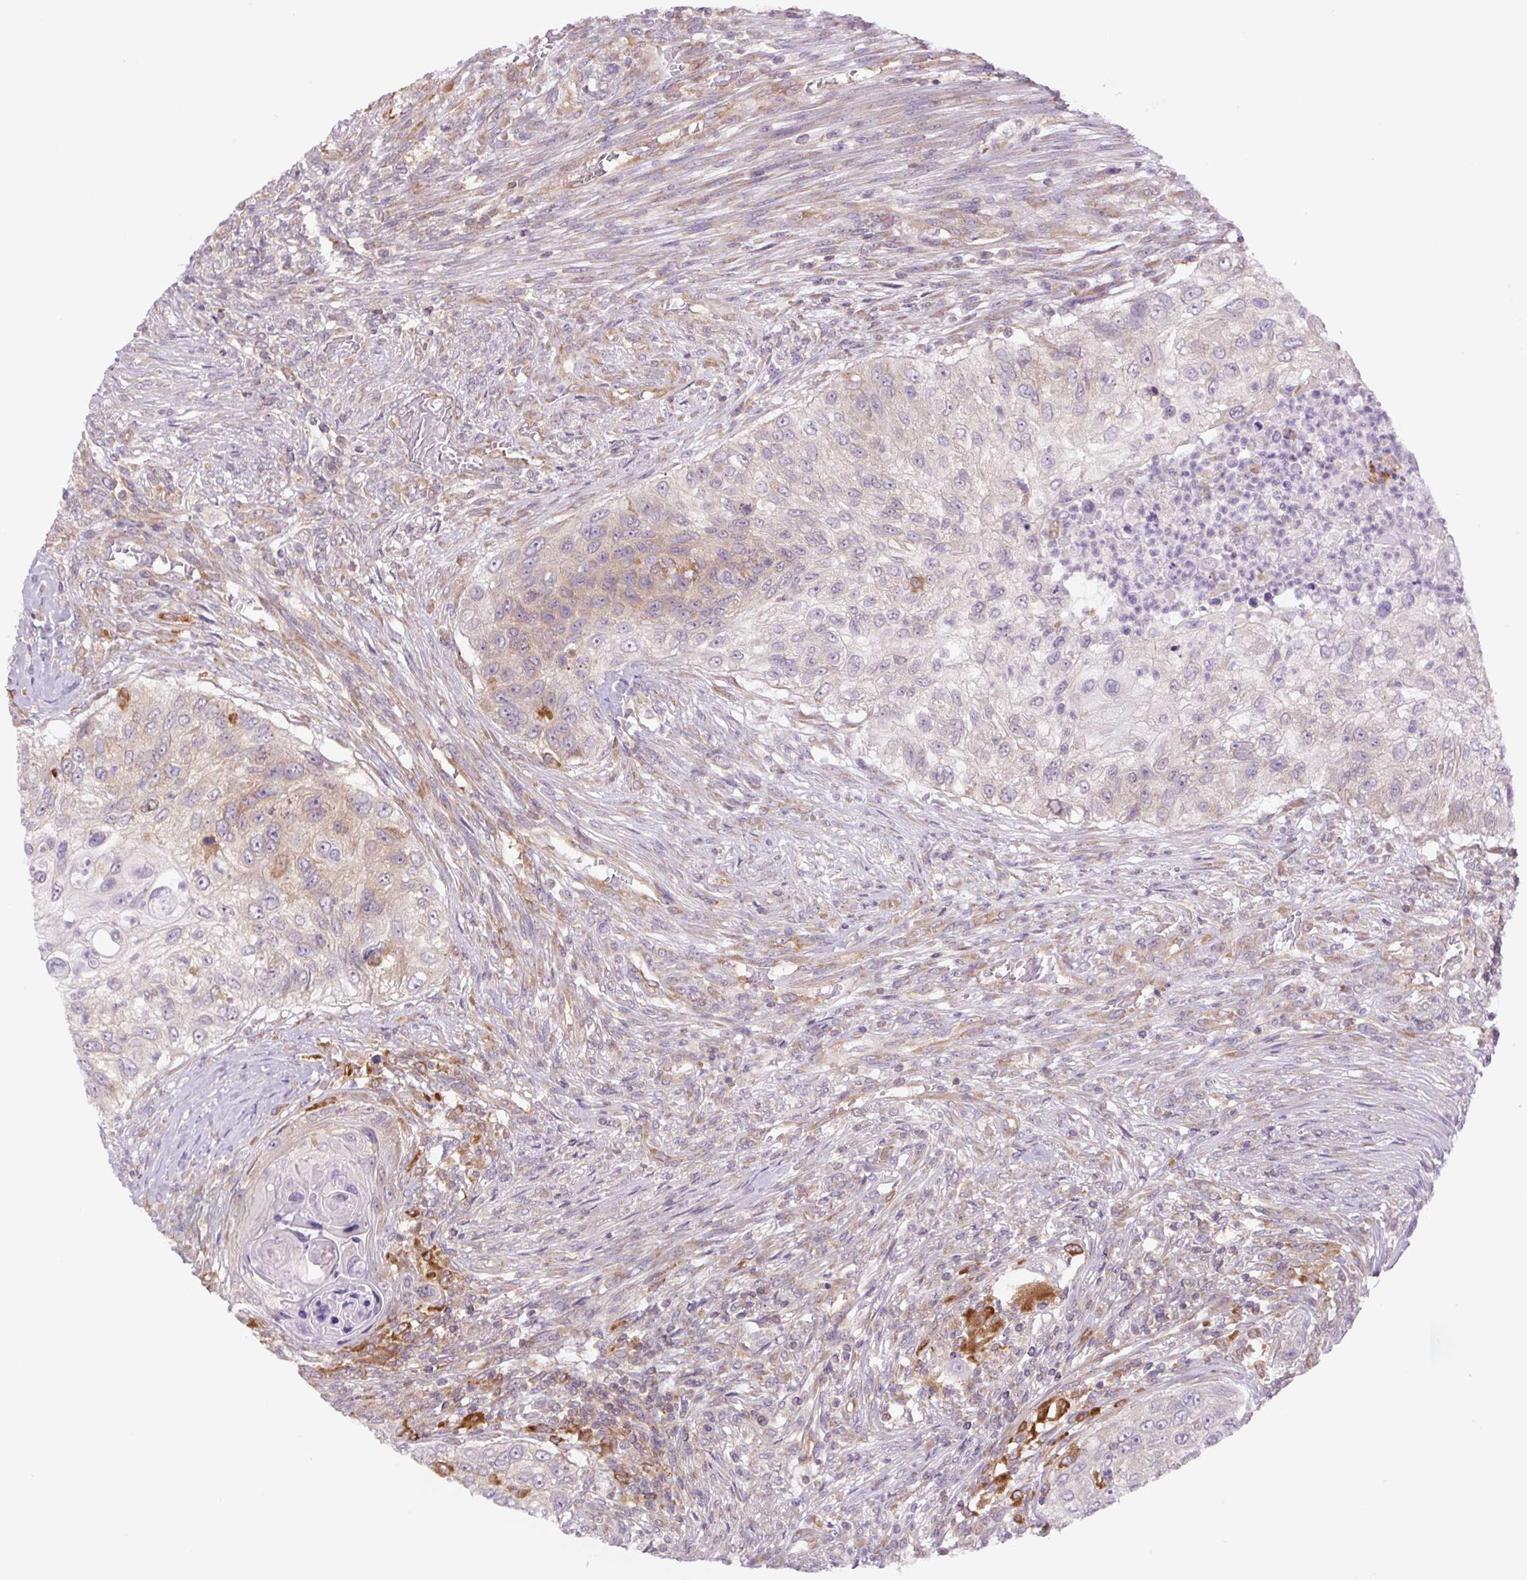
{"staining": {"intensity": "negative", "quantity": "none", "location": "none"}, "tissue": "urothelial cancer", "cell_type": "Tumor cells", "image_type": "cancer", "snomed": [{"axis": "morphology", "description": "Urothelial carcinoma, High grade"}, {"axis": "topography", "description": "Urinary bladder"}], "caption": "High magnification brightfield microscopy of urothelial cancer stained with DAB (3,3'-diaminobenzidine) (brown) and counterstained with hematoxylin (blue): tumor cells show no significant positivity.", "gene": "MINK1", "patient": {"sex": "female", "age": 60}}